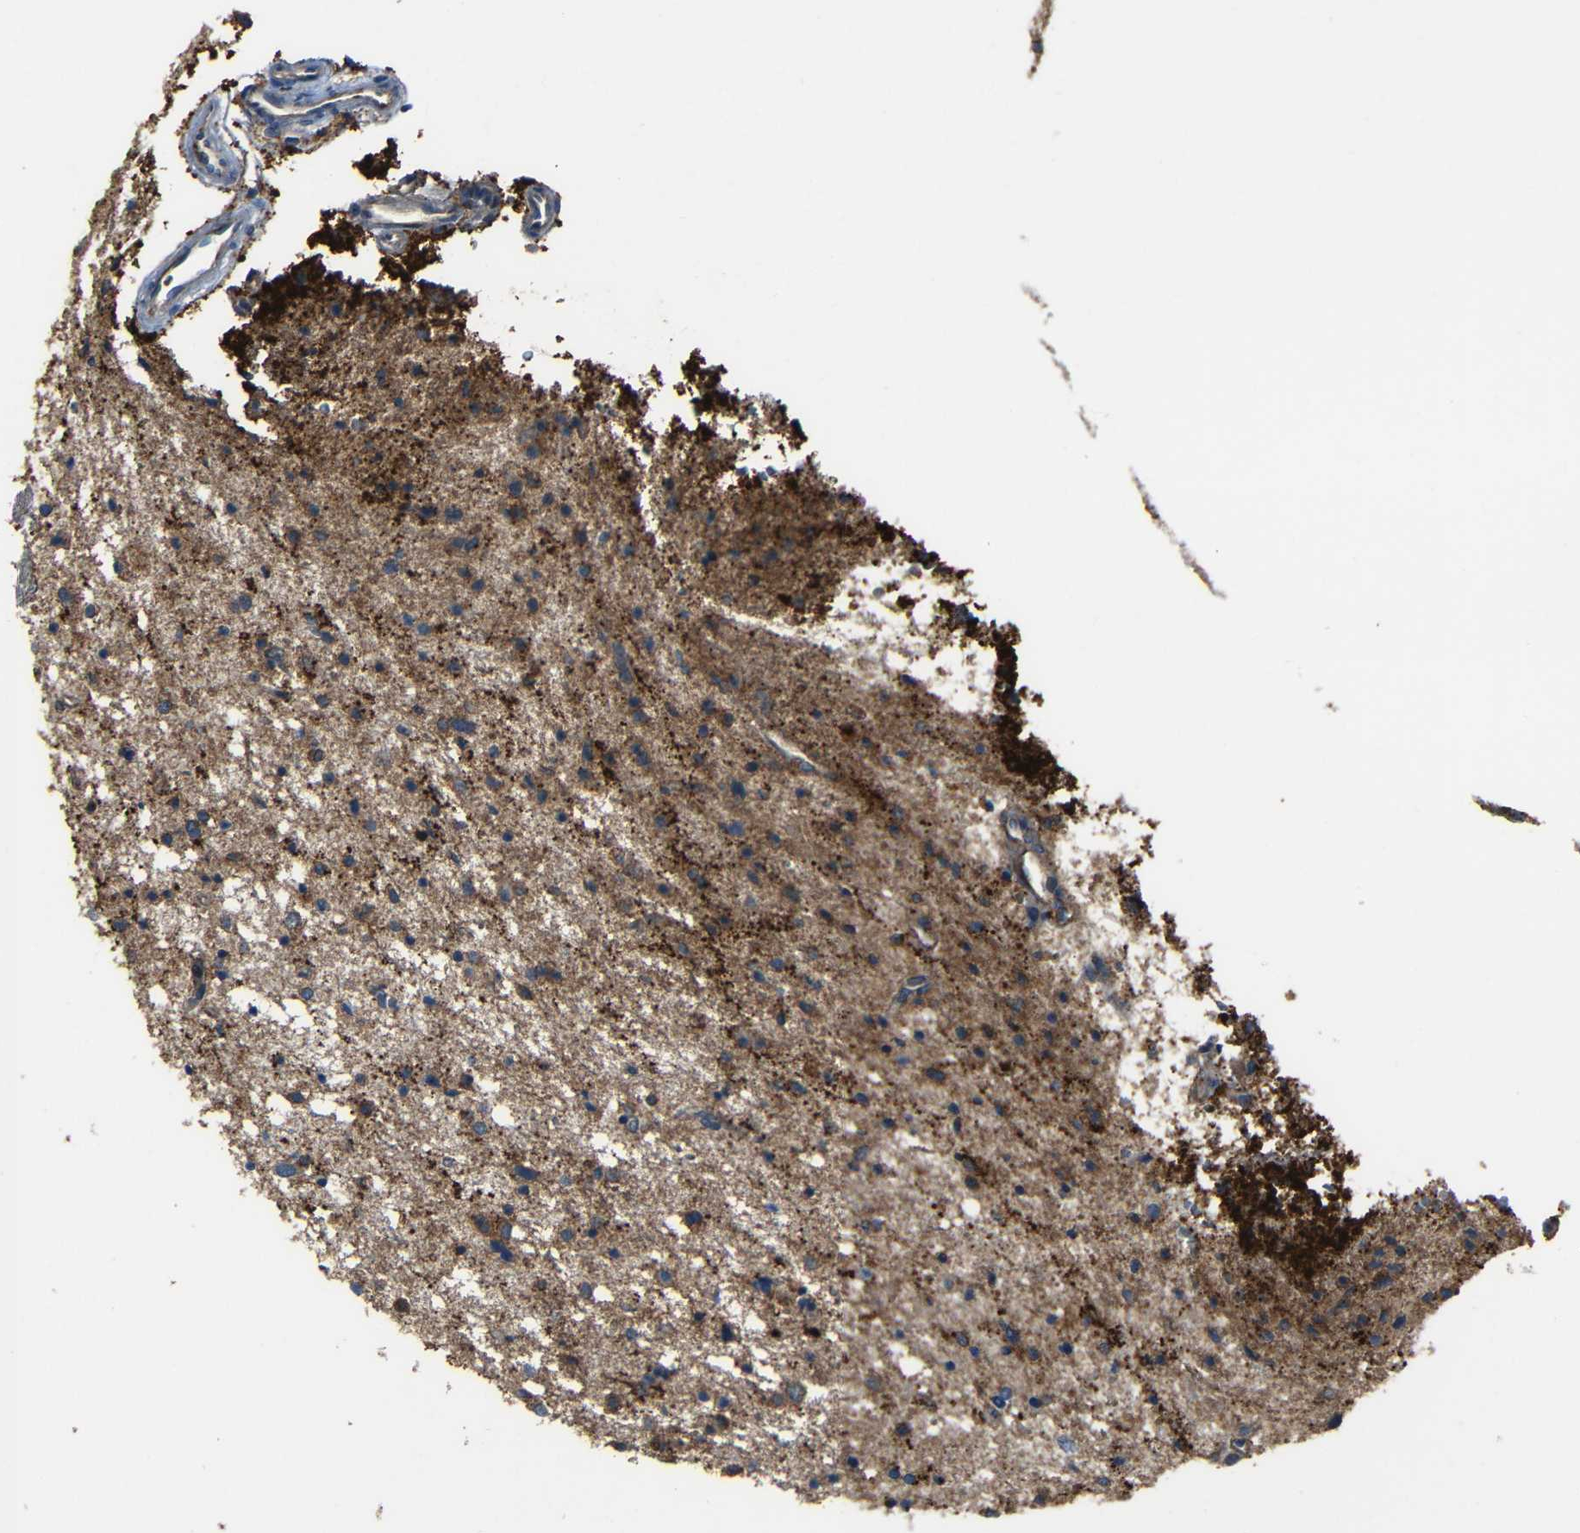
{"staining": {"intensity": "moderate", "quantity": "25%-75%", "location": "cytoplasmic/membranous"}, "tissue": "glioma", "cell_type": "Tumor cells", "image_type": "cancer", "snomed": [{"axis": "morphology", "description": "Glioma, malignant, Low grade"}, {"axis": "topography", "description": "Brain"}], "caption": "Glioma stained for a protein (brown) shows moderate cytoplasmic/membranous positive expression in approximately 25%-75% of tumor cells.", "gene": "DNAJC5", "patient": {"sex": "female", "age": 37}}